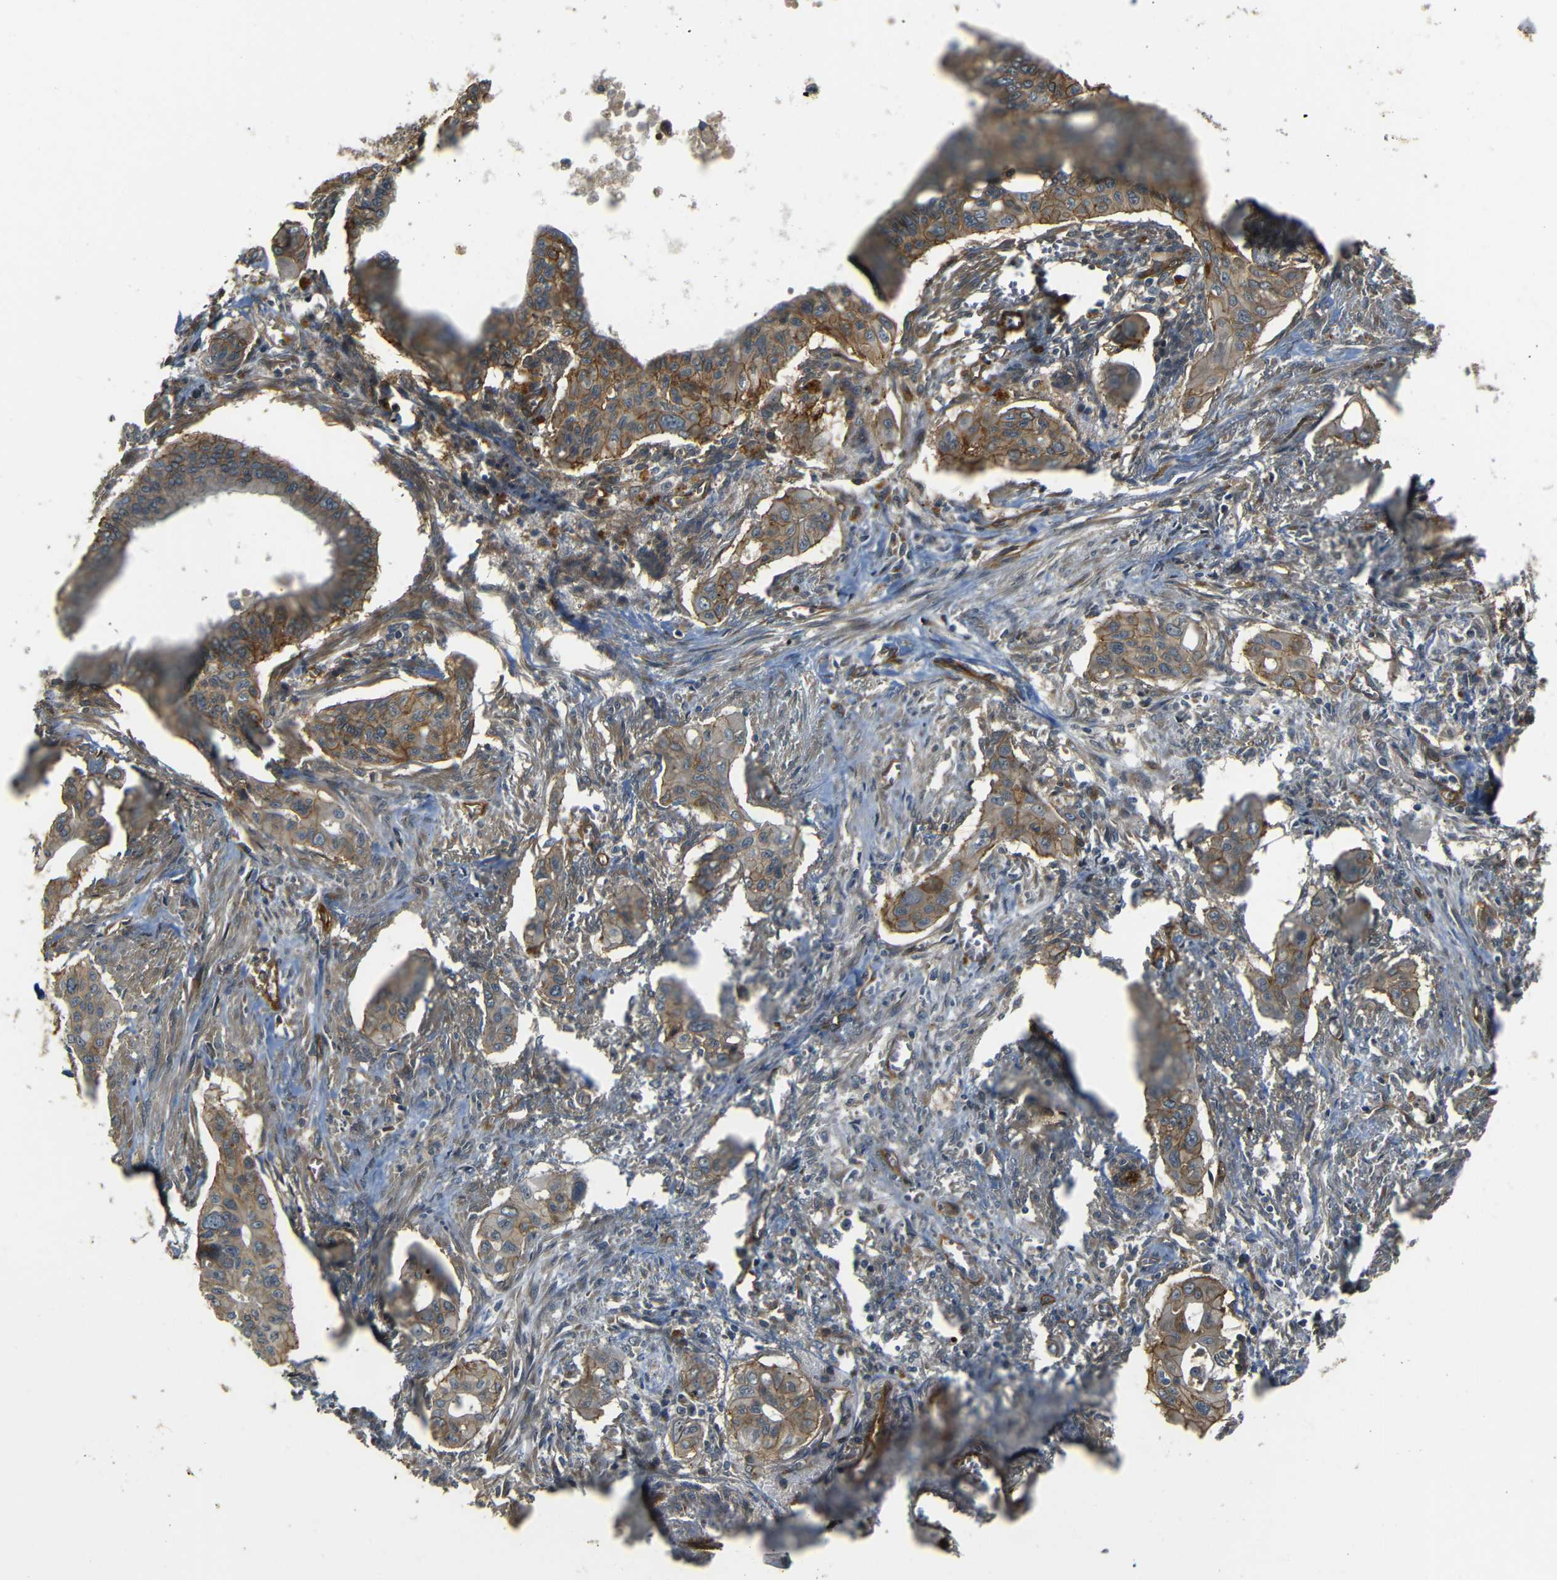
{"staining": {"intensity": "moderate", "quantity": ">75%", "location": "cytoplasmic/membranous"}, "tissue": "pancreatic cancer", "cell_type": "Tumor cells", "image_type": "cancer", "snomed": [{"axis": "morphology", "description": "Adenocarcinoma, NOS"}, {"axis": "topography", "description": "Pancreas"}], "caption": "Tumor cells display medium levels of moderate cytoplasmic/membranous positivity in about >75% of cells in human pancreatic adenocarcinoma. The staining is performed using DAB (3,3'-diaminobenzidine) brown chromogen to label protein expression. The nuclei are counter-stained blue using hematoxylin.", "gene": "RELL1", "patient": {"sex": "male", "age": 77}}